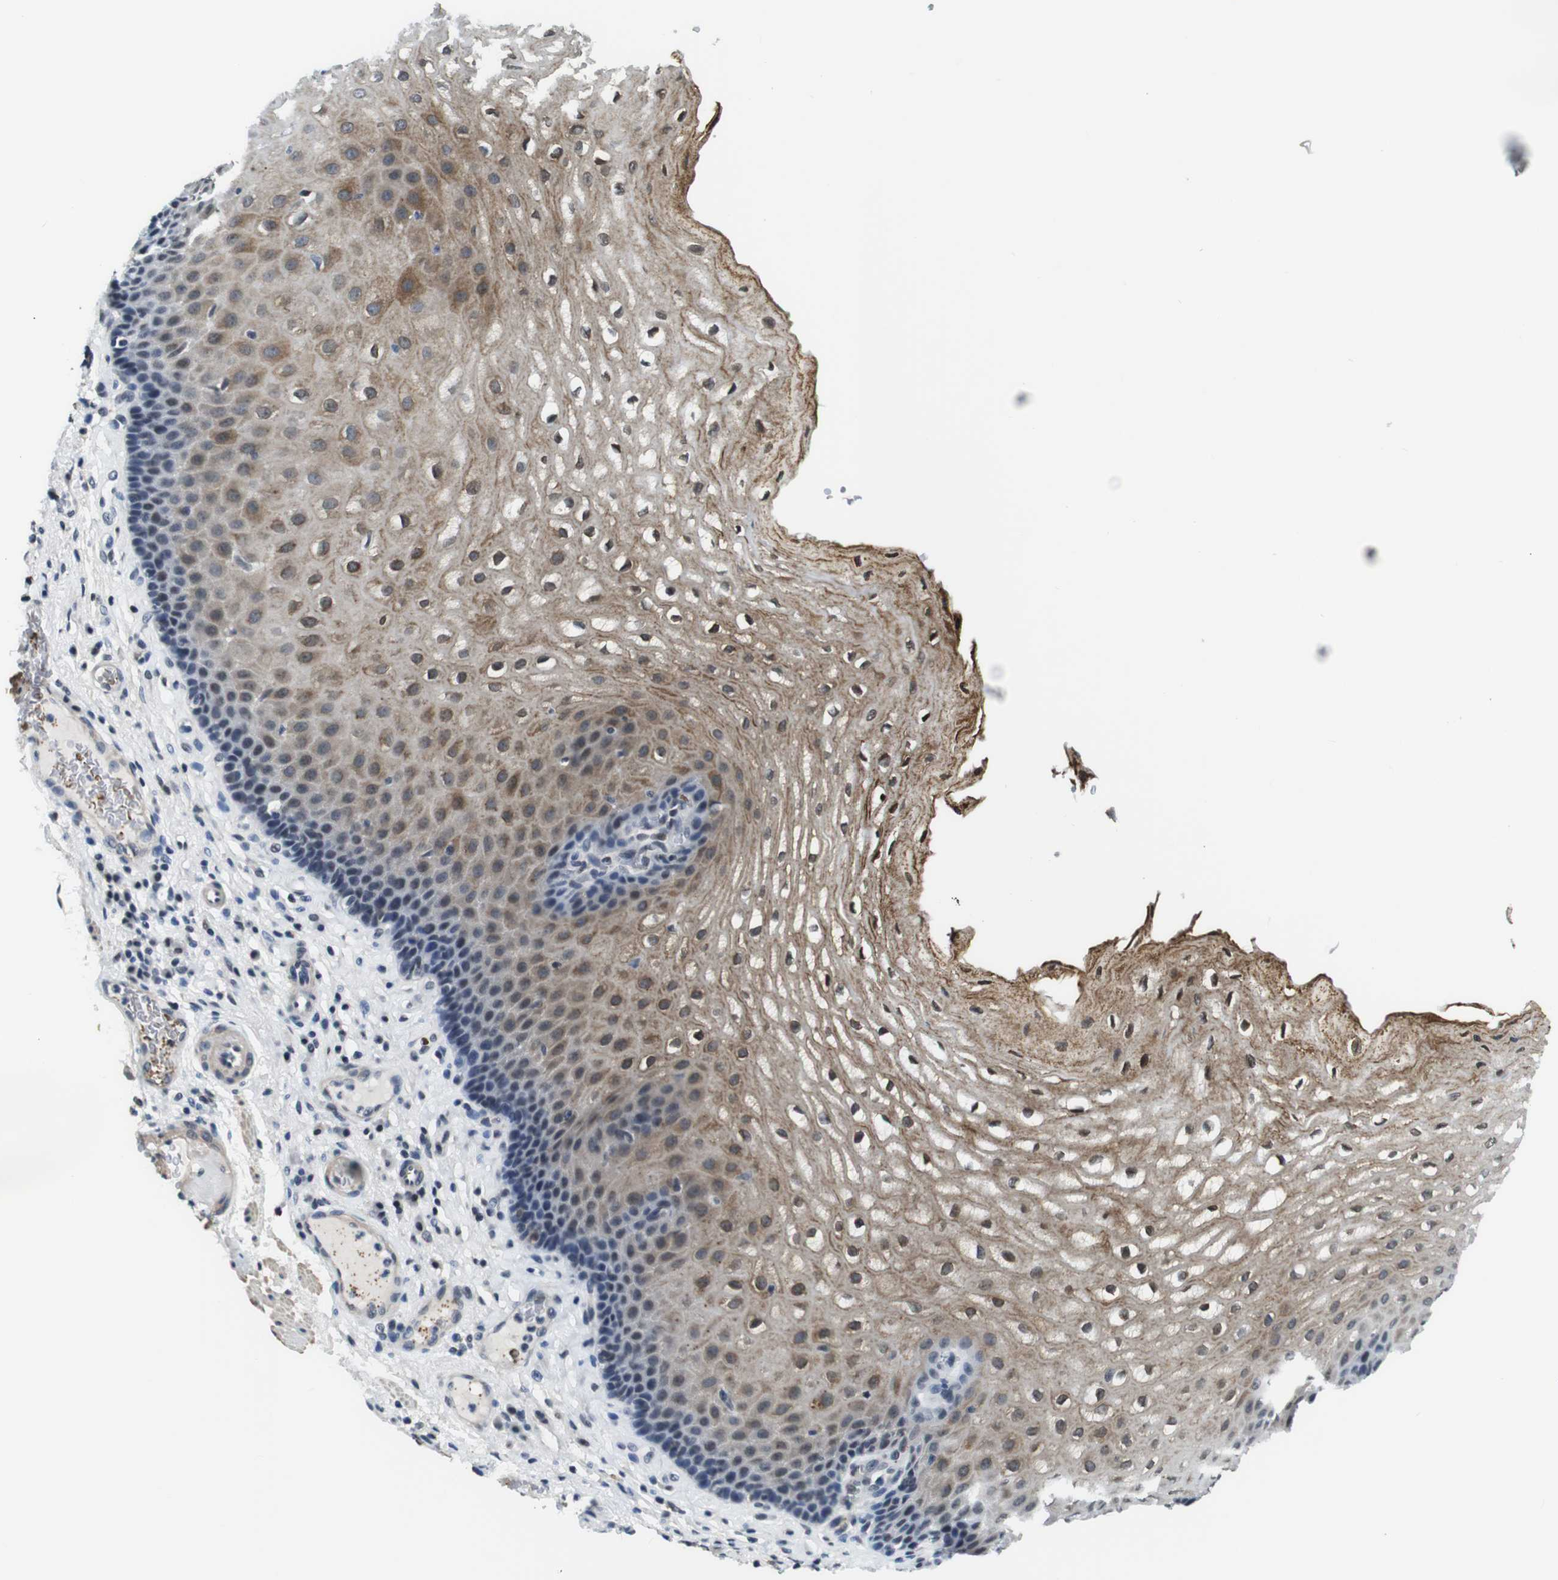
{"staining": {"intensity": "moderate", "quantity": ">75%", "location": "cytoplasmic/membranous,nuclear"}, "tissue": "esophagus", "cell_type": "Squamous epithelial cells", "image_type": "normal", "snomed": [{"axis": "morphology", "description": "Normal tissue, NOS"}, {"axis": "topography", "description": "Esophagus"}], "caption": "Immunohistochemistry (IHC) micrograph of benign human esophagus stained for a protein (brown), which shows medium levels of moderate cytoplasmic/membranous,nuclear positivity in approximately >75% of squamous epithelial cells.", "gene": "ILDR2", "patient": {"sex": "male", "age": 54}}